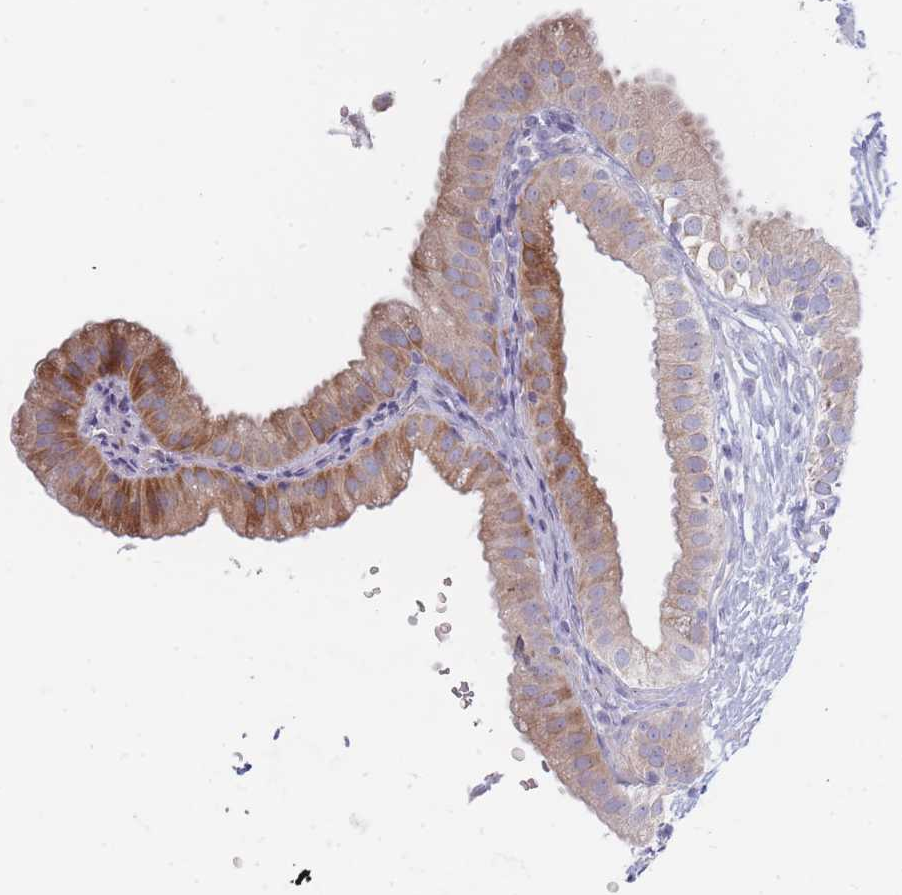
{"staining": {"intensity": "moderate", "quantity": "25%-75%", "location": "cytoplasmic/membranous"}, "tissue": "gallbladder", "cell_type": "Glandular cells", "image_type": "normal", "snomed": [{"axis": "morphology", "description": "Normal tissue, NOS"}, {"axis": "topography", "description": "Gallbladder"}], "caption": "DAB immunohistochemical staining of normal human gallbladder displays moderate cytoplasmic/membranous protein positivity in approximately 25%-75% of glandular cells.", "gene": "SPATS1", "patient": {"sex": "female", "age": 61}}